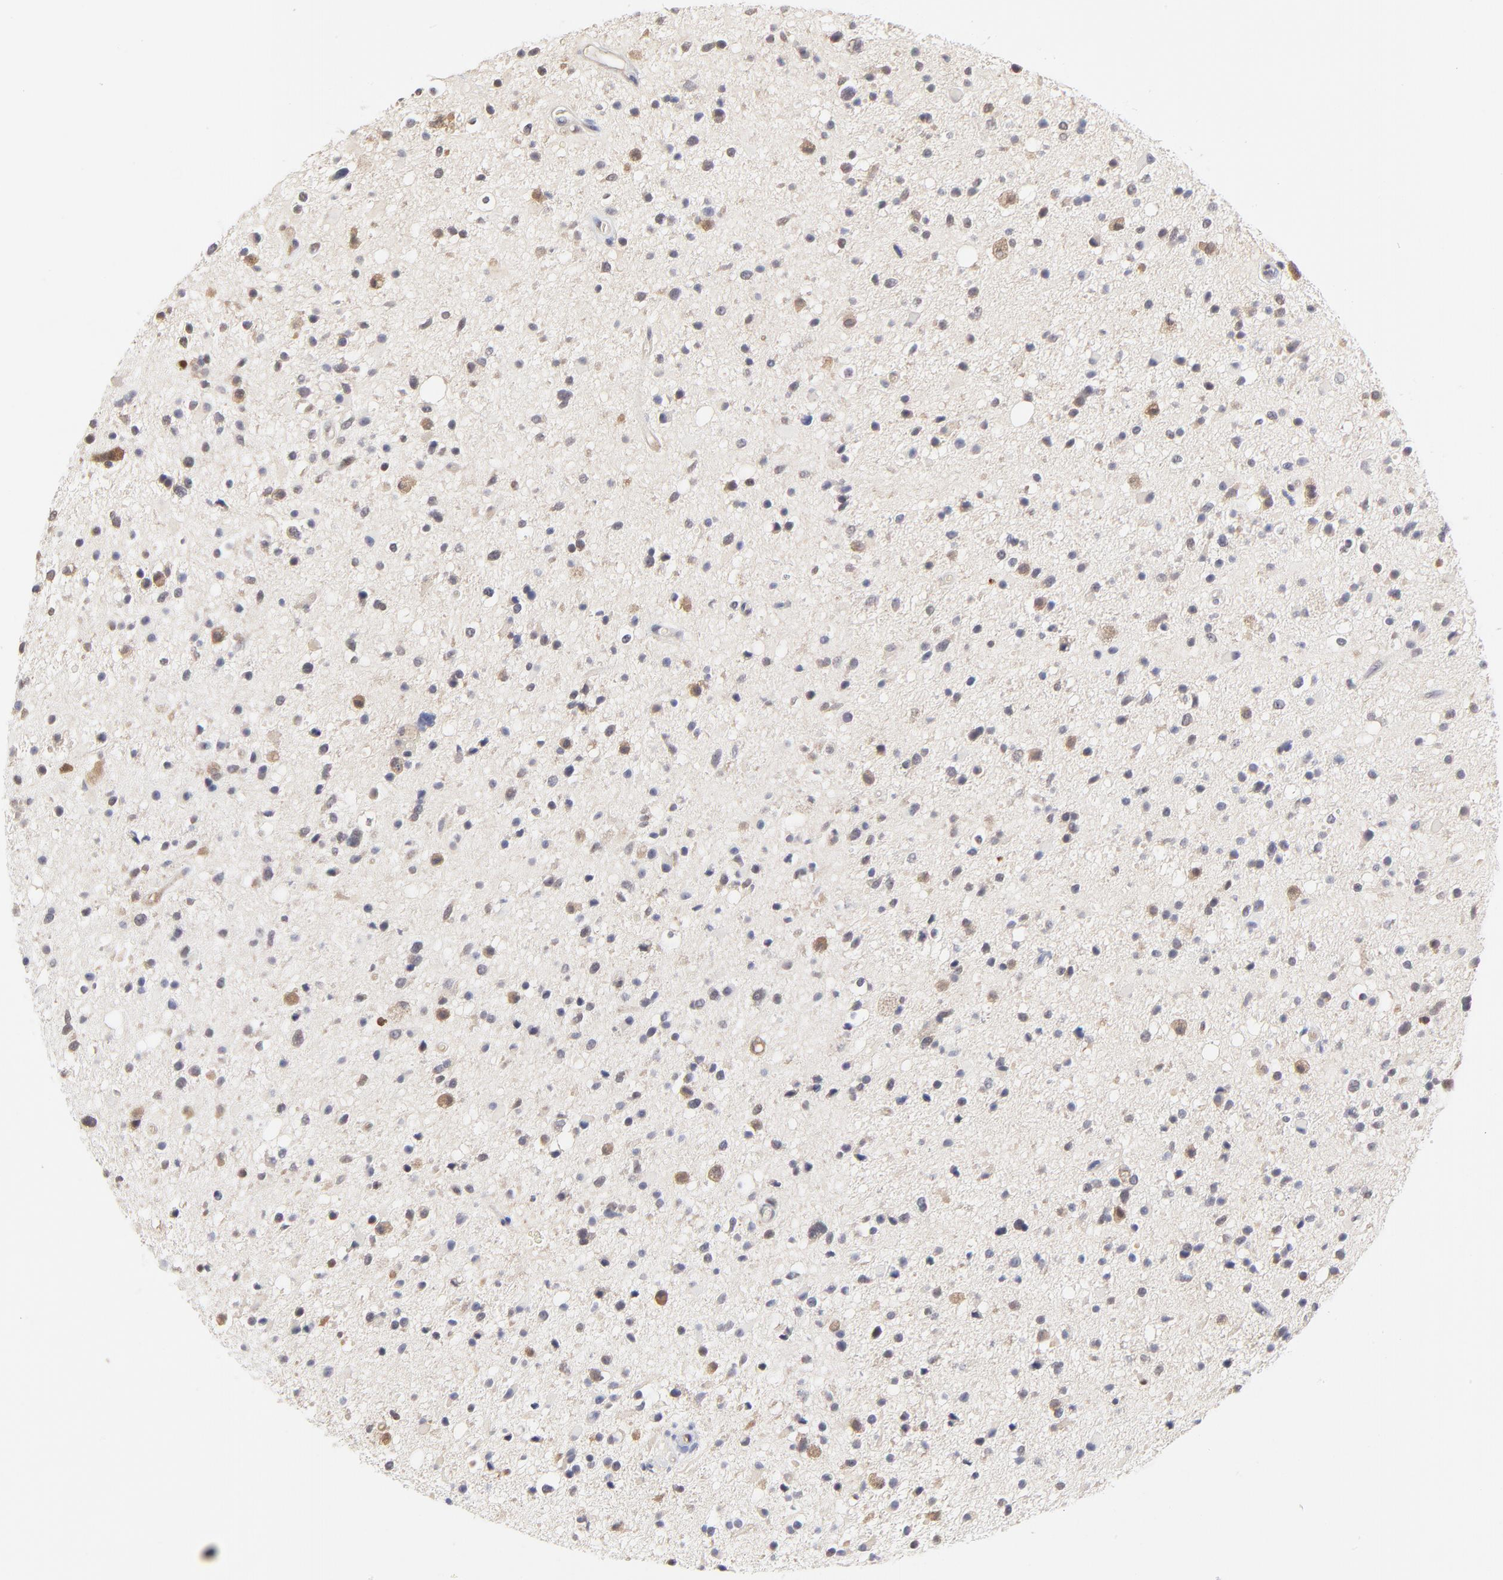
{"staining": {"intensity": "weak", "quantity": "<25%", "location": "cytoplasmic/membranous"}, "tissue": "glioma", "cell_type": "Tumor cells", "image_type": "cancer", "snomed": [{"axis": "morphology", "description": "Glioma, malignant, High grade"}, {"axis": "topography", "description": "Brain"}], "caption": "Immunohistochemical staining of glioma reveals no significant staining in tumor cells. (DAB immunohistochemistry (IHC) with hematoxylin counter stain).", "gene": "CASP3", "patient": {"sex": "male", "age": 33}}